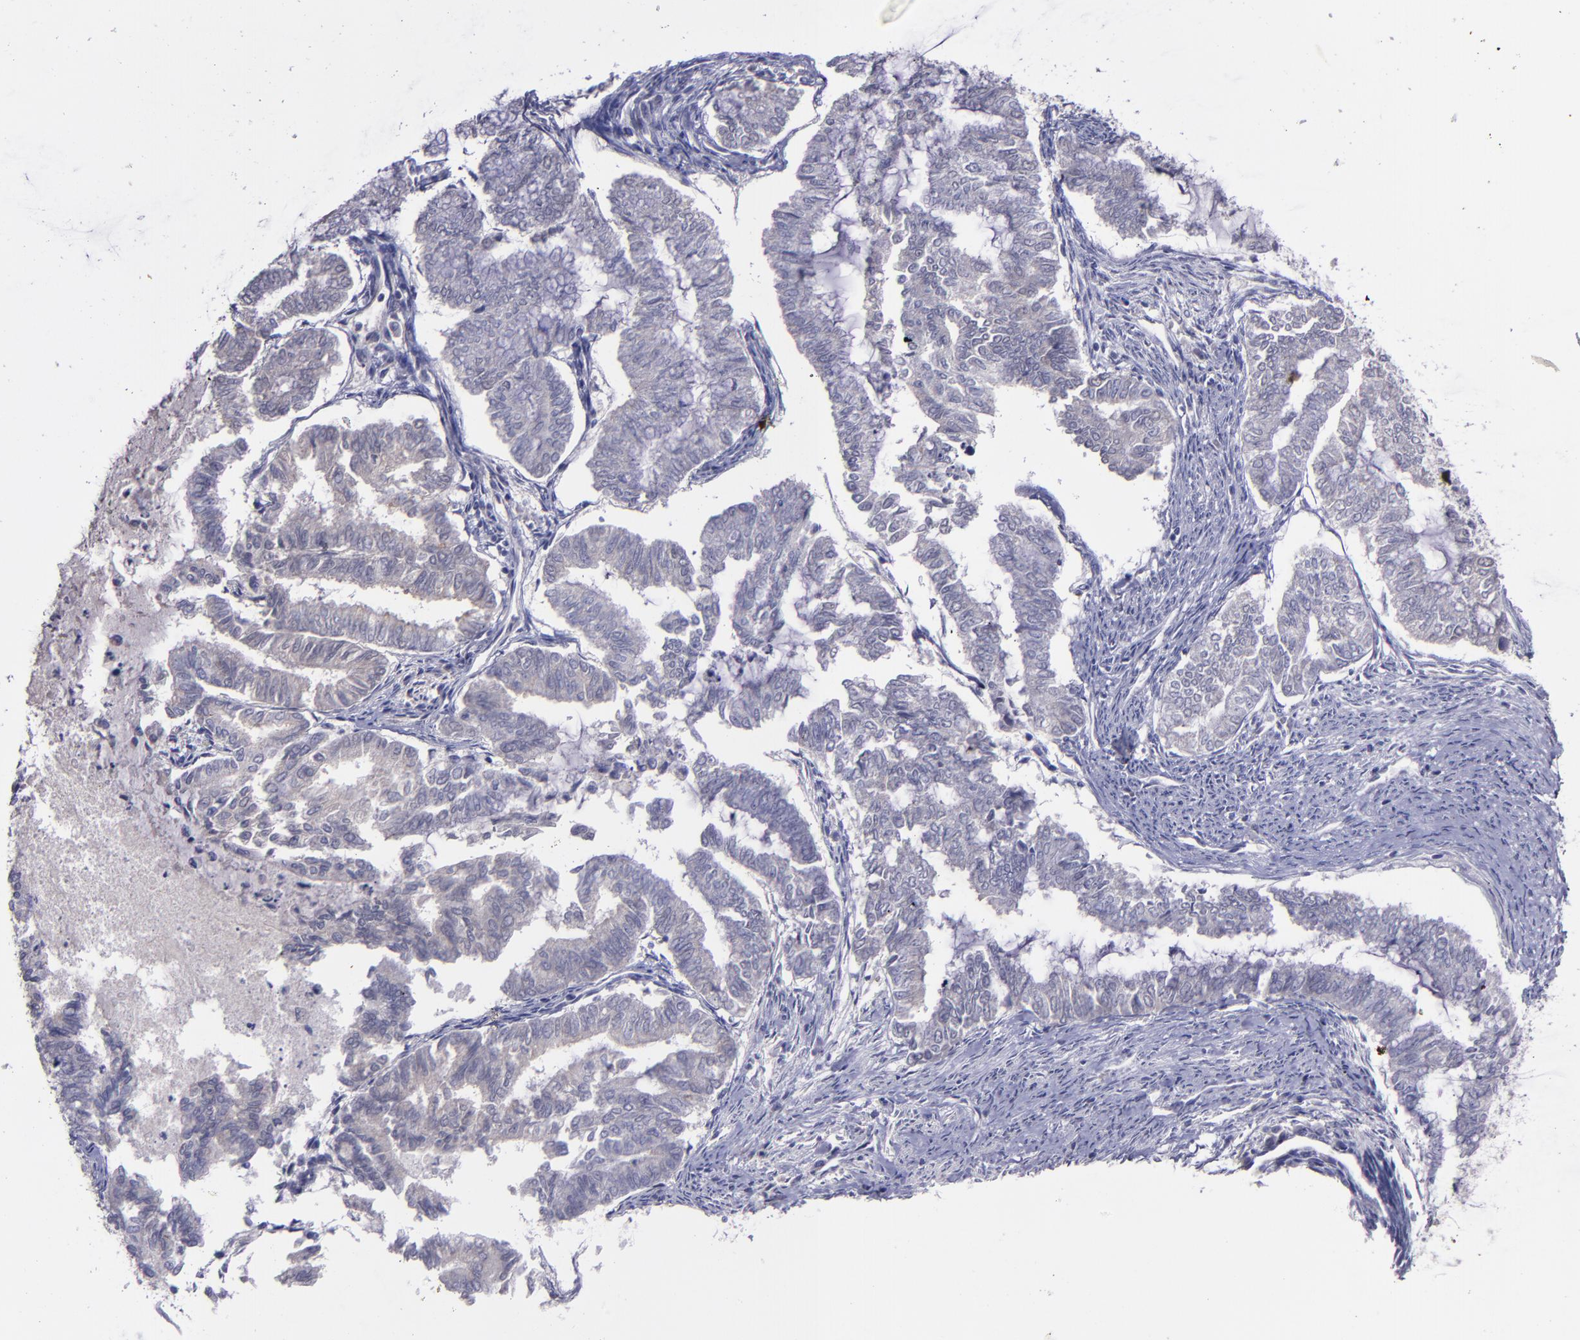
{"staining": {"intensity": "weak", "quantity": "<25%", "location": "cytoplasmic/membranous"}, "tissue": "endometrial cancer", "cell_type": "Tumor cells", "image_type": "cancer", "snomed": [{"axis": "morphology", "description": "Adenocarcinoma, NOS"}, {"axis": "topography", "description": "Endometrium"}], "caption": "This photomicrograph is of endometrial adenocarcinoma stained with immunohistochemistry to label a protein in brown with the nuclei are counter-stained blue. There is no positivity in tumor cells. (DAB (3,3'-diaminobenzidine) IHC, high magnification).", "gene": "MASP1", "patient": {"sex": "female", "age": 79}}